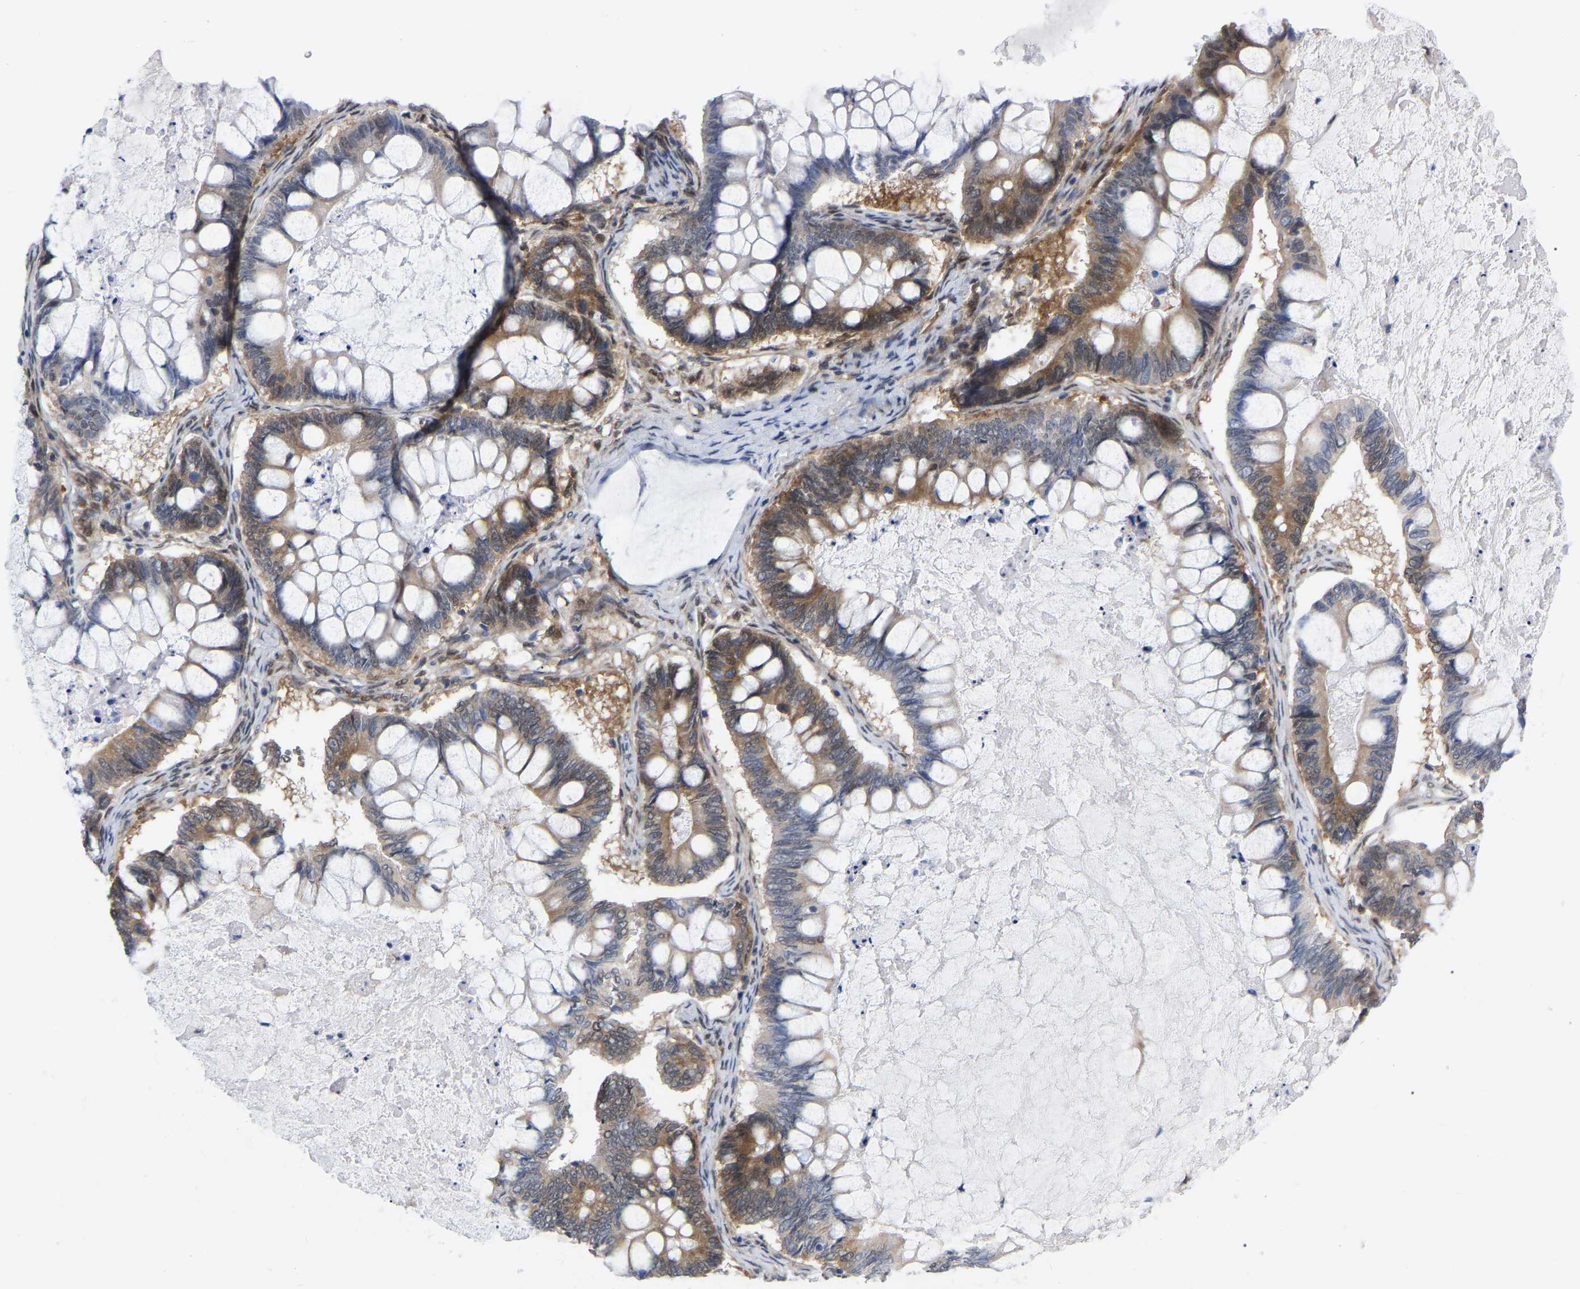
{"staining": {"intensity": "moderate", "quantity": "25%-75%", "location": "cytoplasmic/membranous"}, "tissue": "ovarian cancer", "cell_type": "Tumor cells", "image_type": "cancer", "snomed": [{"axis": "morphology", "description": "Cystadenocarcinoma, mucinous, NOS"}, {"axis": "topography", "description": "Ovary"}], "caption": "Protein staining of ovarian cancer tissue shows moderate cytoplasmic/membranous staining in about 25%-75% of tumor cells.", "gene": "UBE4B", "patient": {"sex": "female", "age": 61}}